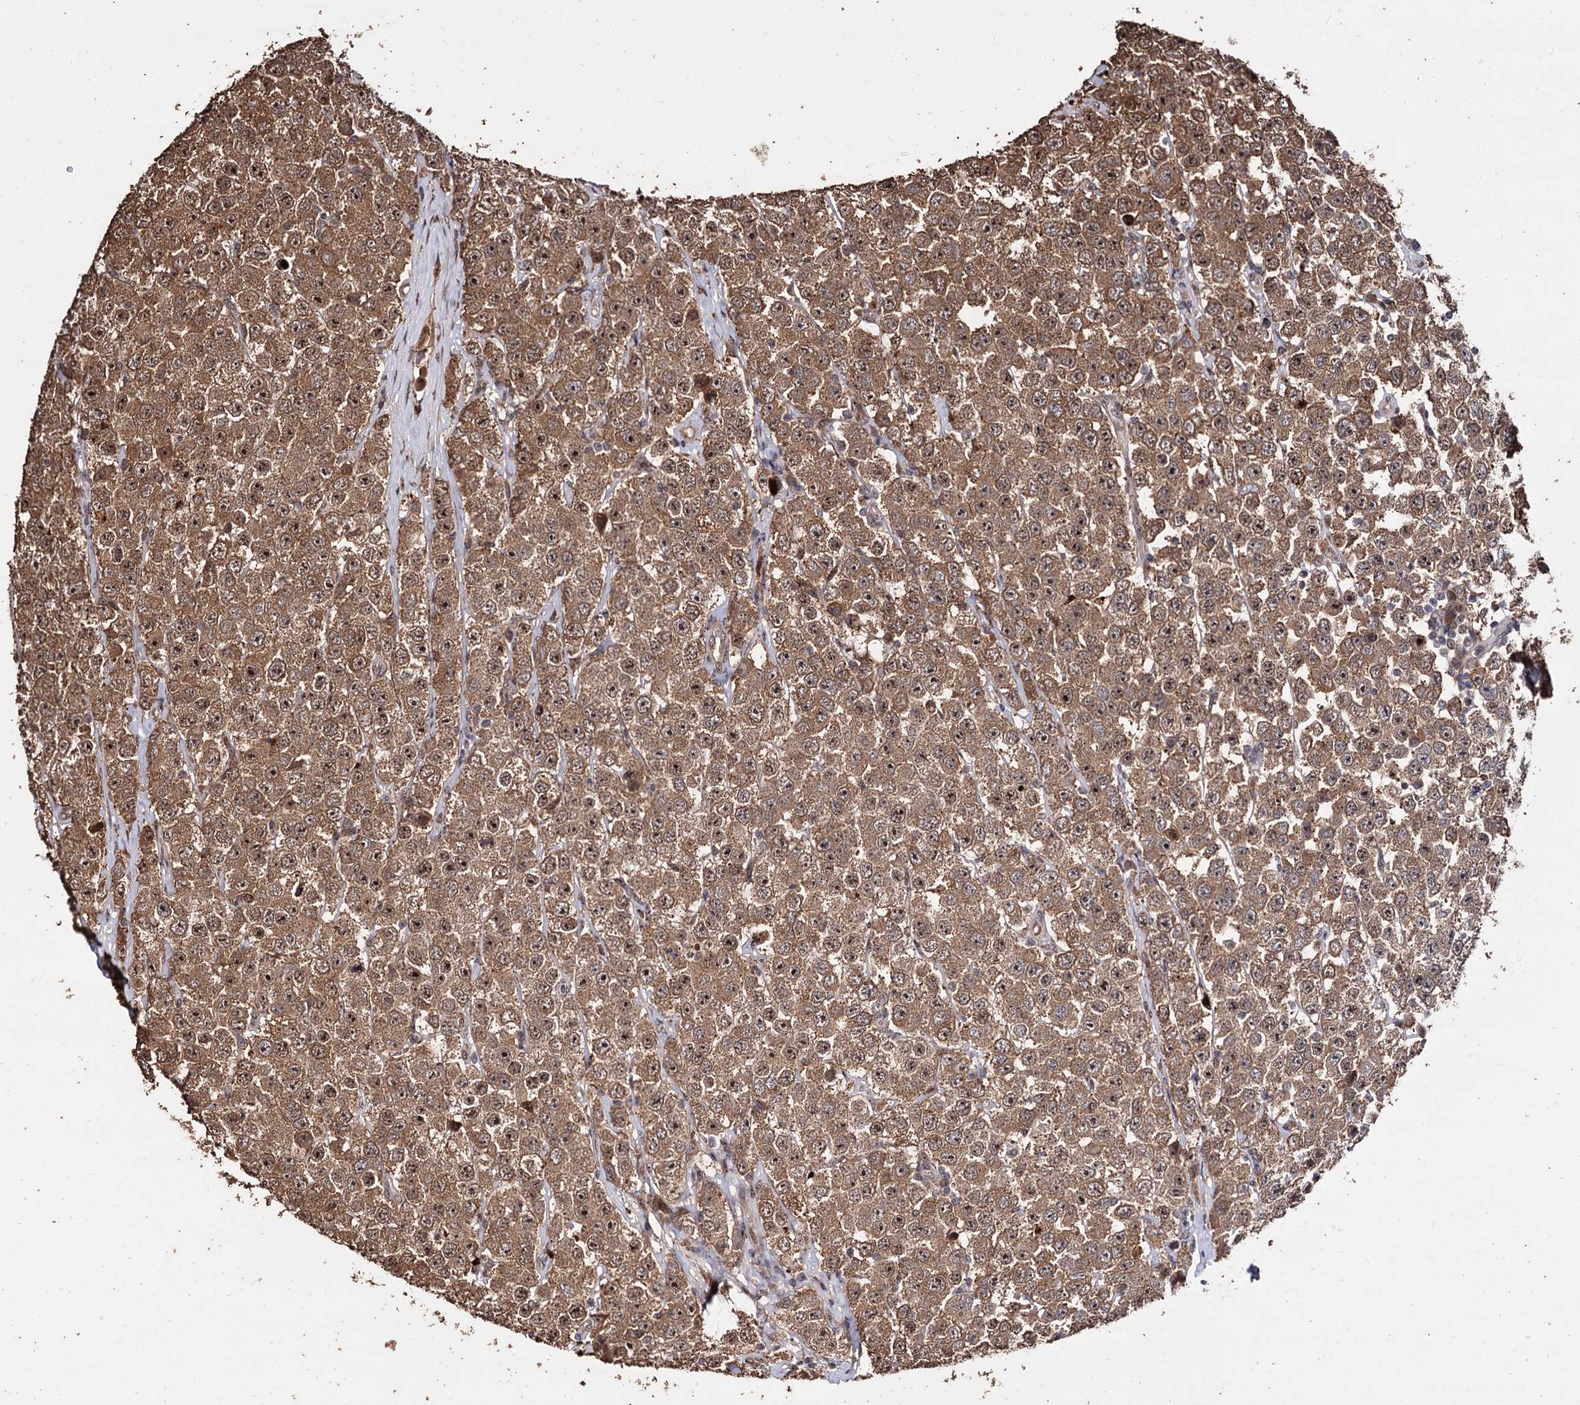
{"staining": {"intensity": "moderate", "quantity": ">75%", "location": "cytoplasmic/membranous,nuclear"}, "tissue": "testis cancer", "cell_type": "Tumor cells", "image_type": "cancer", "snomed": [{"axis": "morphology", "description": "Seminoma, NOS"}, {"axis": "topography", "description": "Testis"}], "caption": "A micrograph of human seminoma (testis) stained for a protein shows moderate cytoplasmic/membranous and nuclear brown staining in tumor cells.", "gene": "PIGB", "patient": {"sex": "male", "age": 28}}